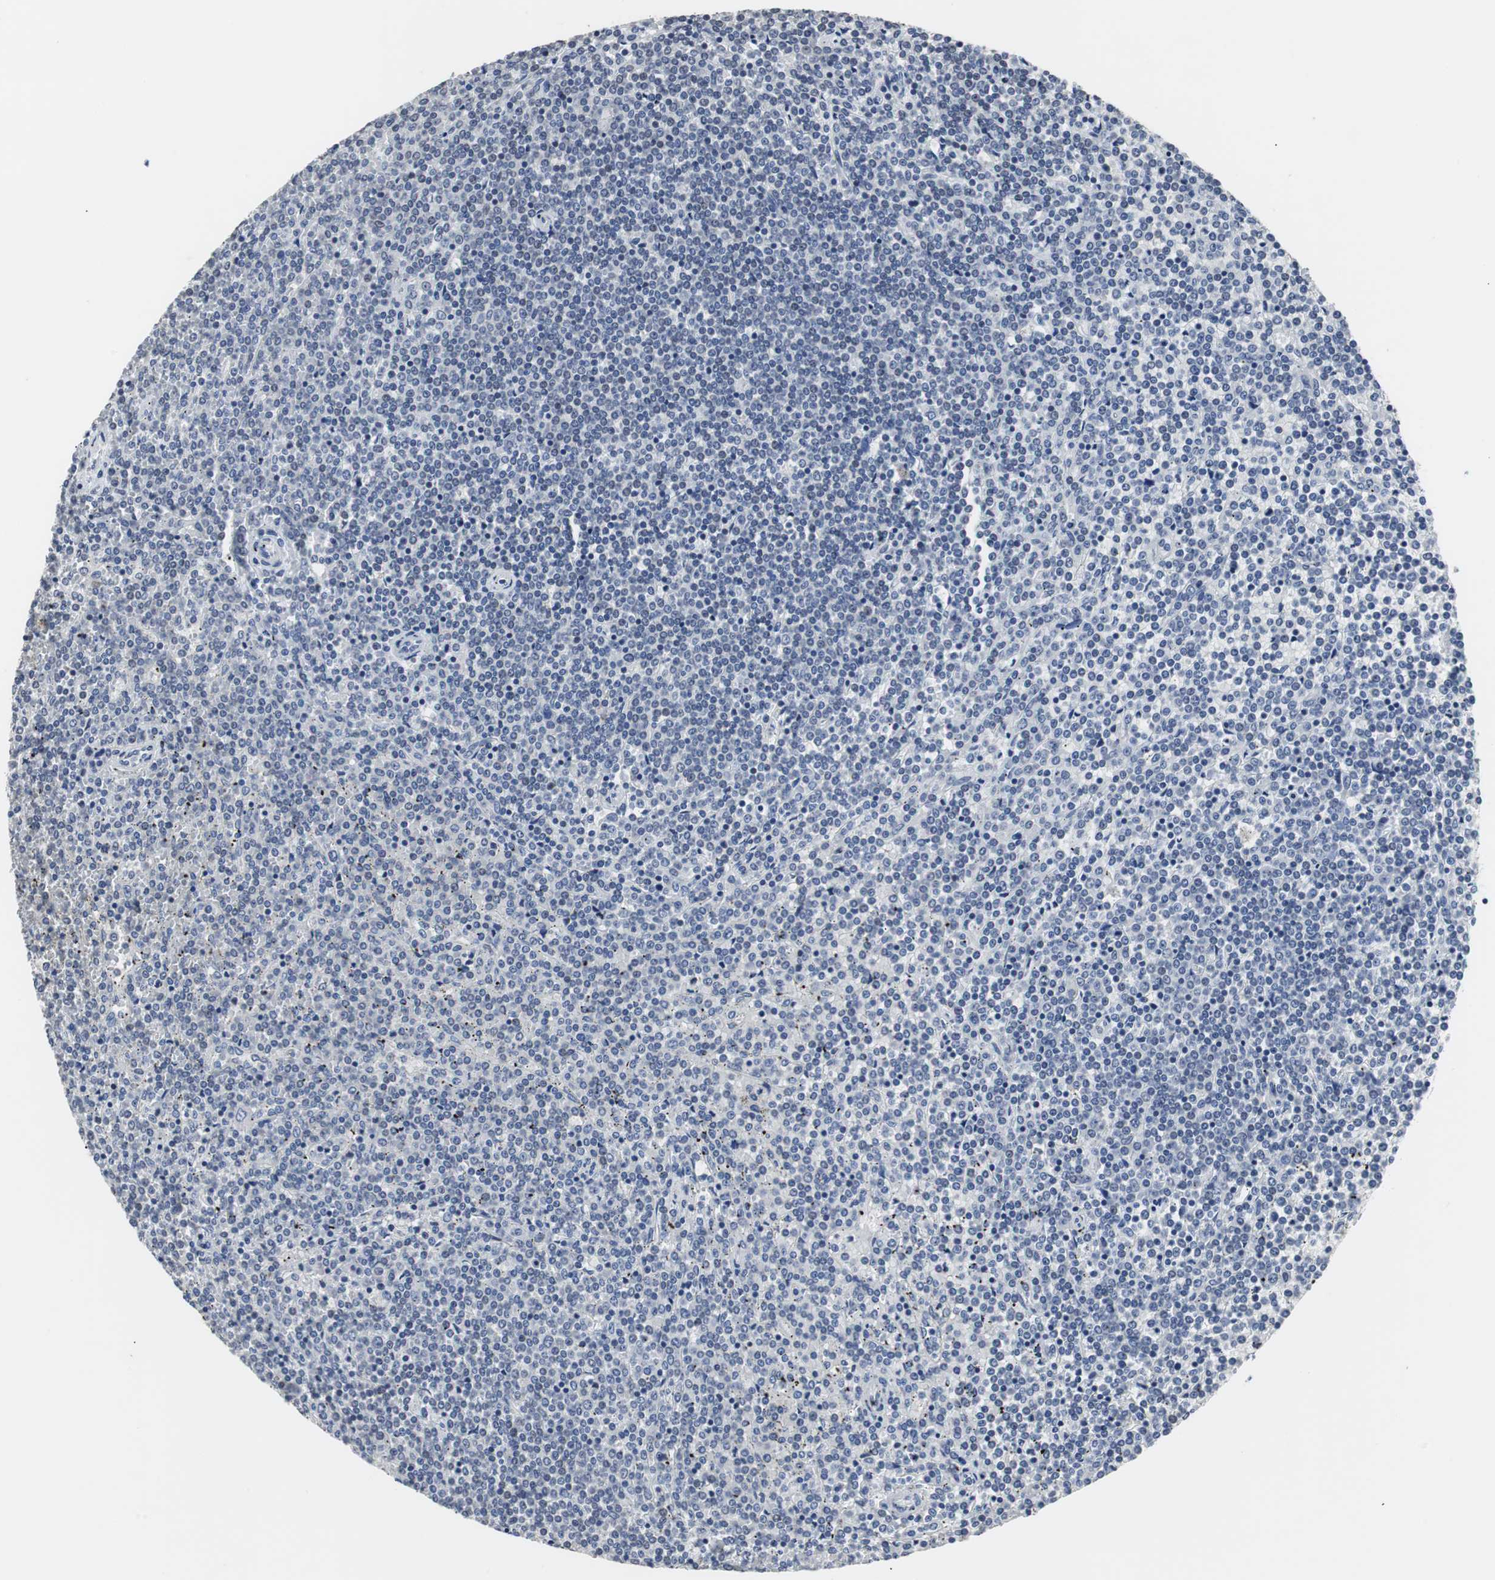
{"staining": {"intensity": "negative", "quantity": "none", "location": "none"}, "tissue": "lymphoma", "cell_type": "Tumor cells", "image_type": "cancer", "snomed": [{"axis": "morphology", "description": "Malignant lymphoma, non-Hodgkin's type, Low grade"}, {"axis": "topography", "description": "Spleen"}], "caption": "Immunohistochemistry (IHC) of human lymphoma demonstrates no staining in tumor cells. (DAB (3,3'-diaminobenzidine) immunohistochemistry (IHC) with hematoxylin counter stain).", "gene": "RBM47", "patient": {"sex": "female", "age": 19}}